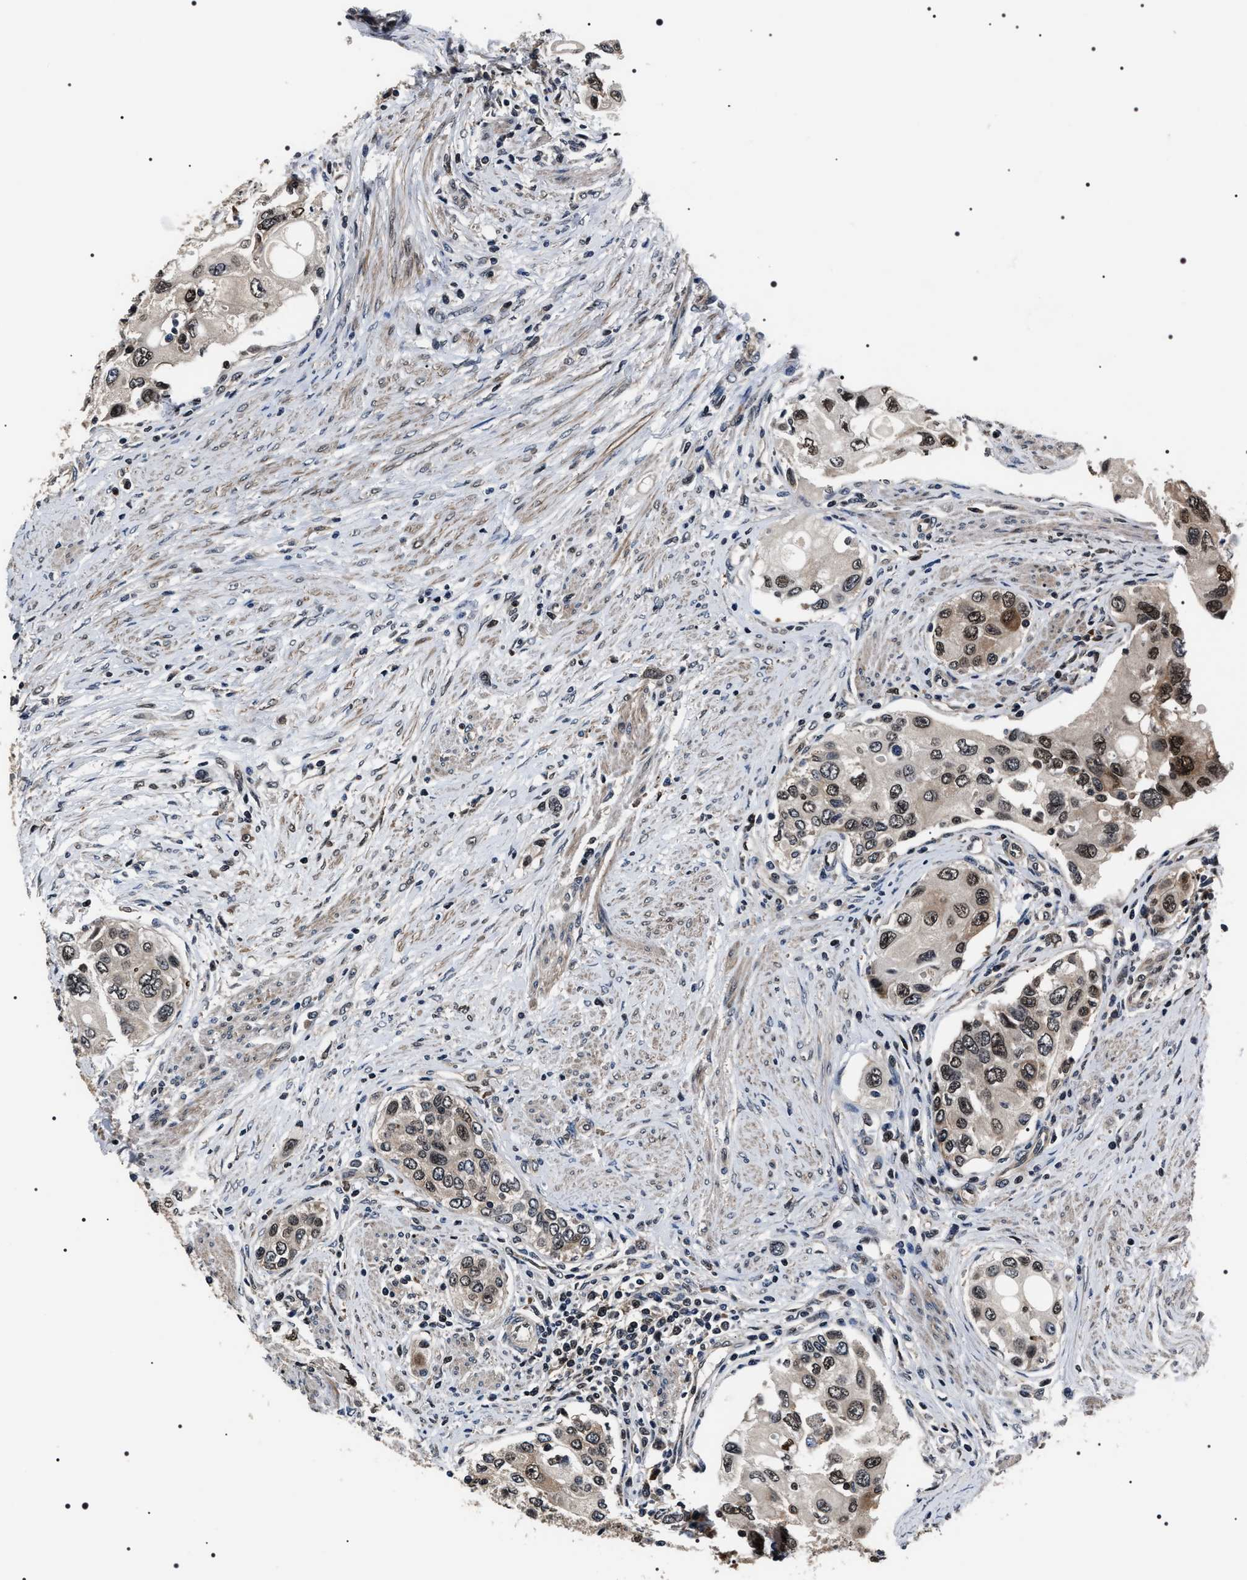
{"staining": {"intensity": "moderate", "quantity": ">75%", "location": "nuclear"}, "tissue": "urothelial cancer", "cell_type": "Tumor cells", "image_type": "cancer", "snomed": [{"axis": "morphology", "description": "Urothelial carcinoma, High grade"}, {"axis": "topography", "description": "Urinary bladder"}], "caption": "IHC histopathology image of urothelial carcinoma (high-grade) stained for a protein (brown), which shows medium levels of moderate nuclear staining in approximately >75% of tumor cells.", "gene": "SIPA1", "patient": {"sex": "female", "age": 56}}